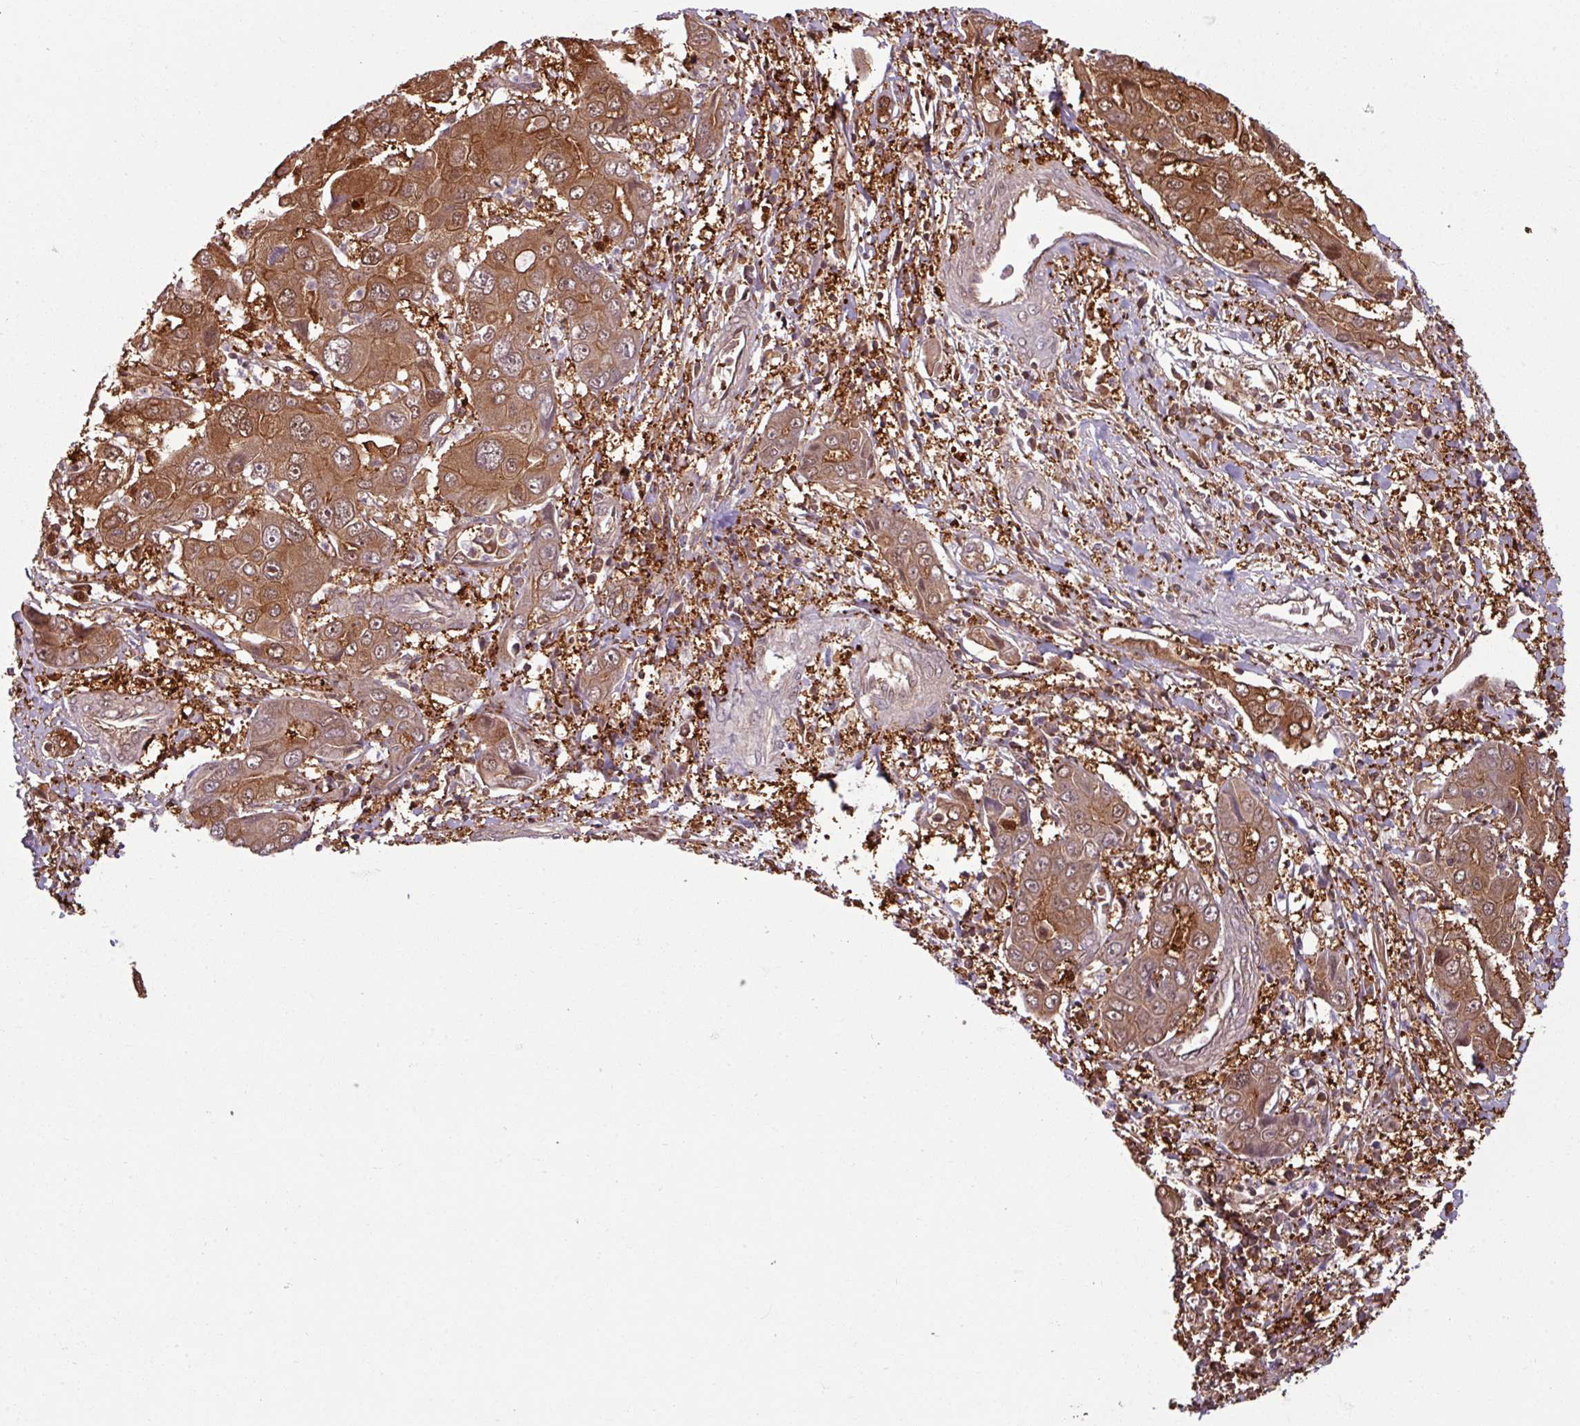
{"staining": {"intensity": "moderate", "quantity": ">75%", "location": "cytoplasmic/membranous,nuclear"}, "tissue": "liver cancer", "cell_type": "Tumor cells", "image_type": "cancer", "snomed": [{"axis": "morphology", "description": "Cholangiocarcinoma"}, {"axis": "topography", "description": "Liver"}], "caption": "Human liver cholangiocarcinoma stained with a protein marker shows moderate staining in tumor cells.", "gene": "KCTD11", "patient": {"sex": "male", "age": 67}}